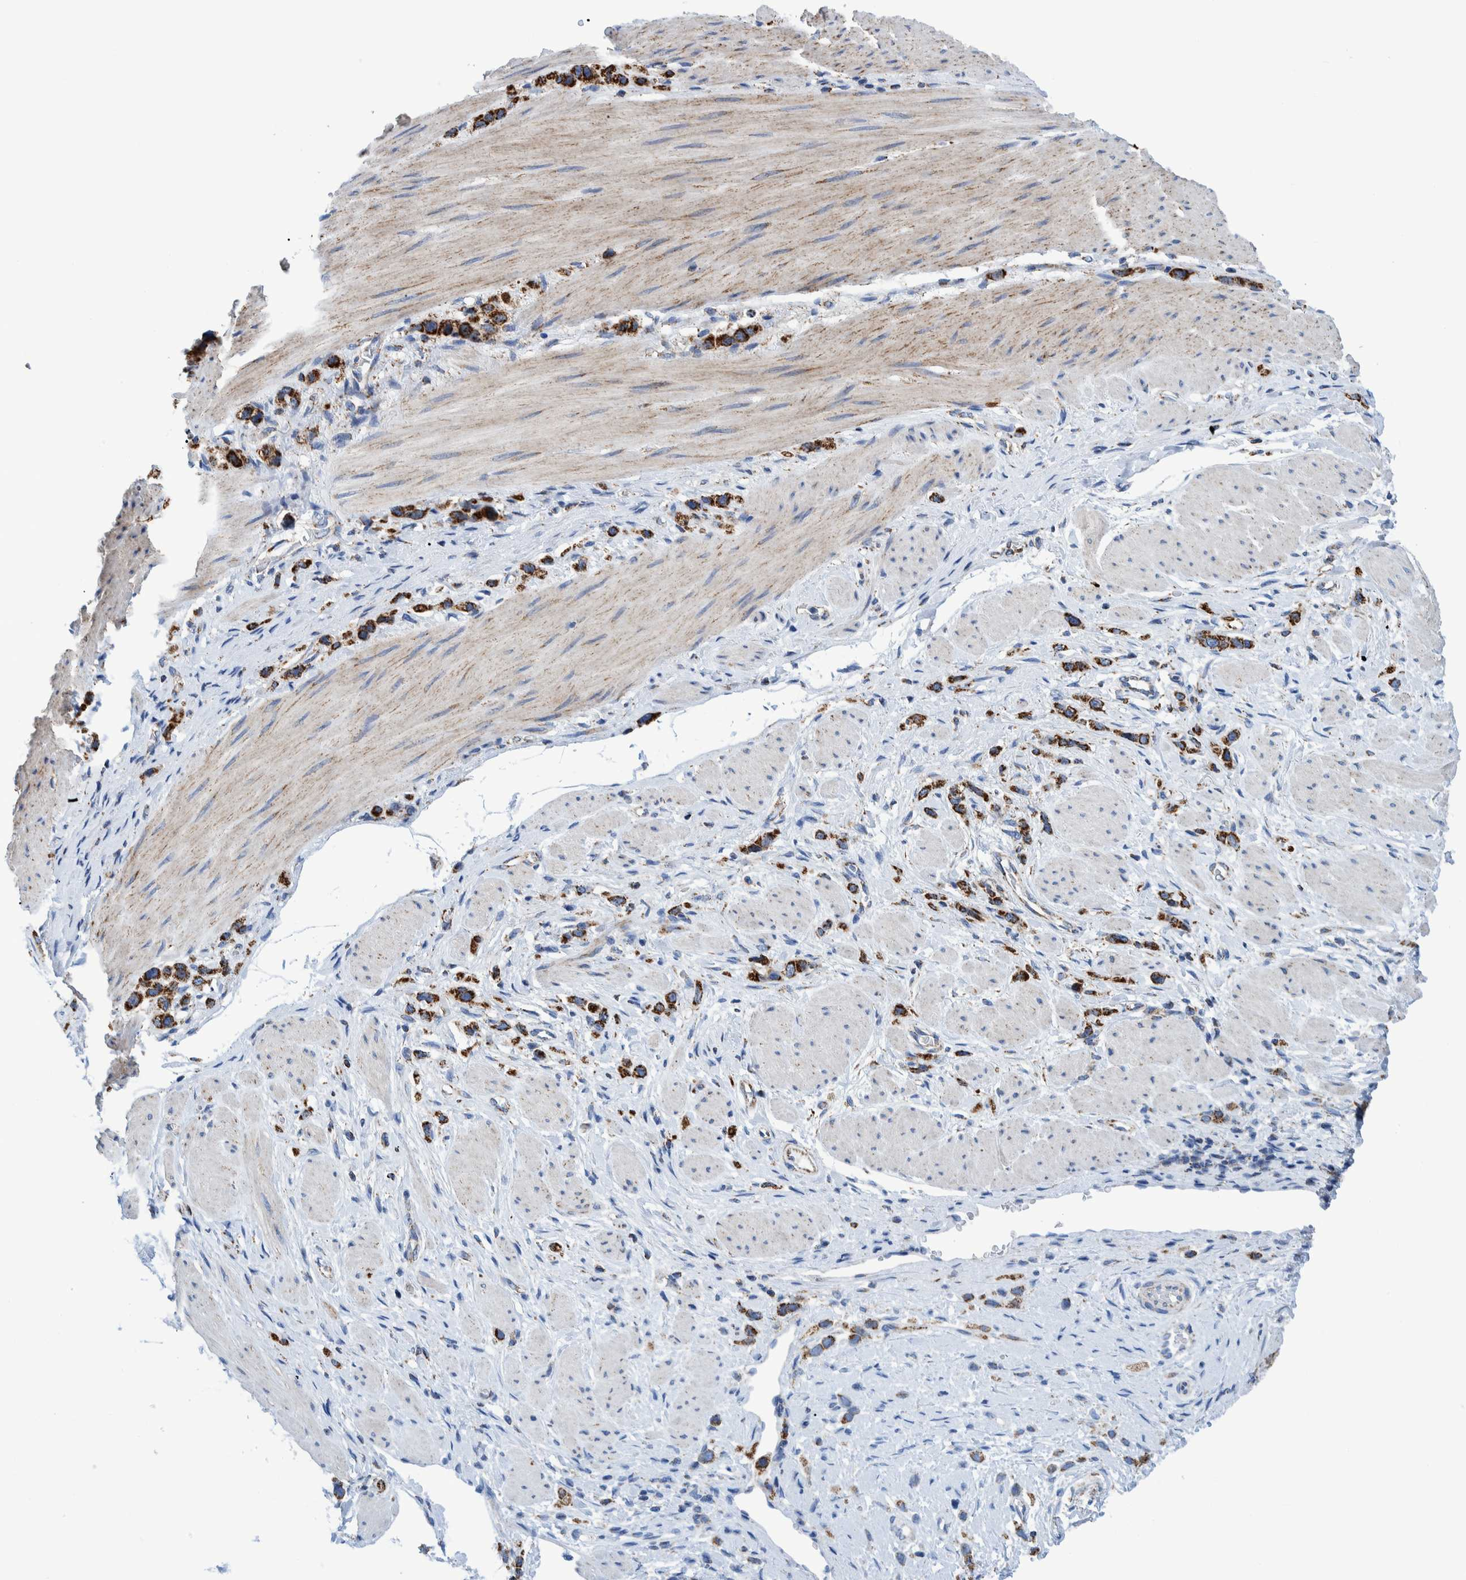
{"staining": {"intensity": "strong", "quantity": ">75%", "location": "cytoplasmic/membranous"}, "tissue": "stomach cancer", "cell_type": "Tumor cells", "image_type": "cancer", "snomed": [{"axis": "morphology", "description": "Adenocarcinoma, NOS"}, {"axis": "topography", "description": "Stomach"}], "caption": "IHC (DAB) staining of stomach adenocarcinoma shows strong cytoplasmic/membranous protein expression in about >75% of tumor cells.", "gene": "BZW2", "patient": {"sex": "female", "age": 65}}